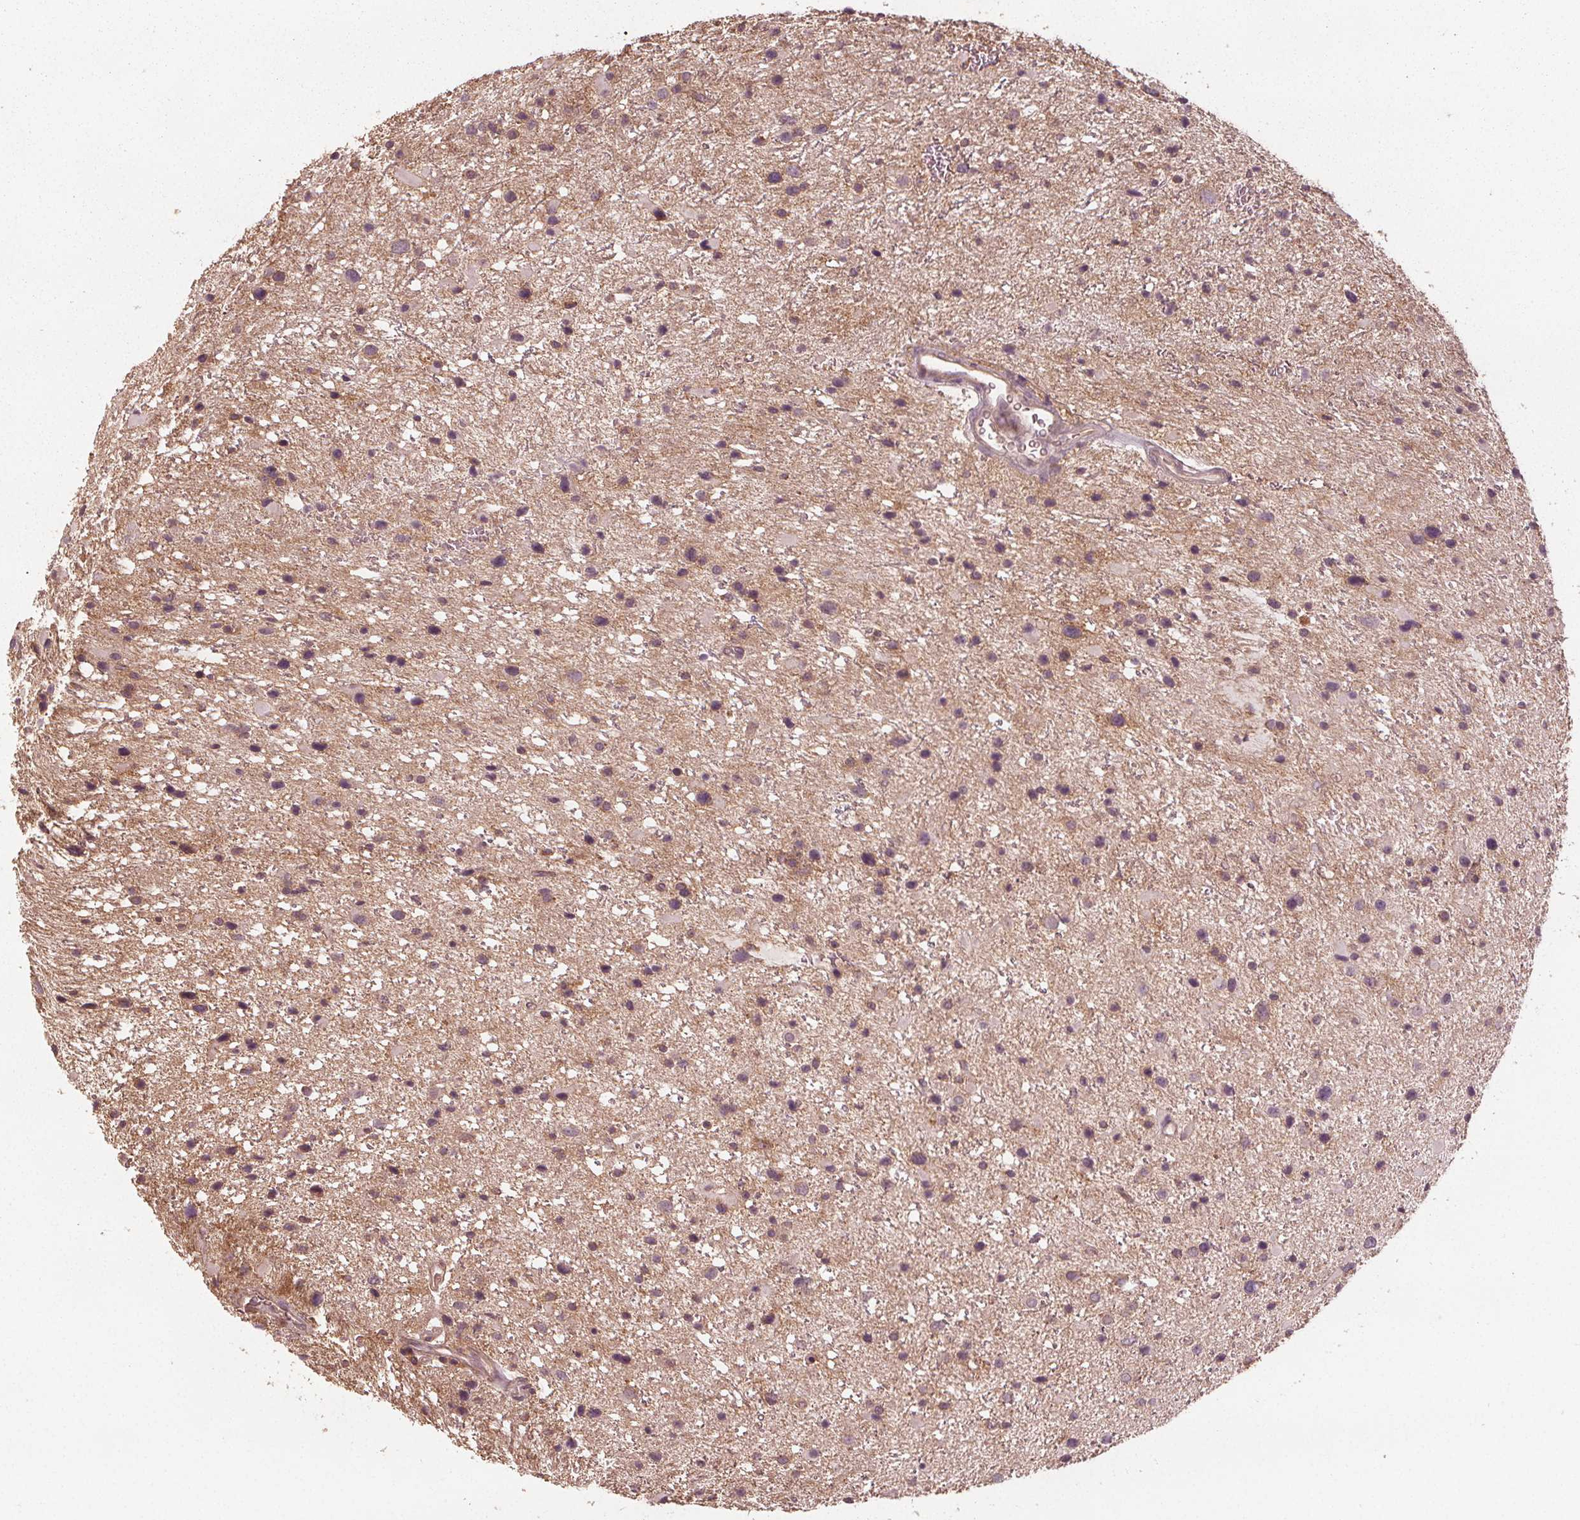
{"staining": {"intensity": "weak", "quantity": "<25%", "location": "cytoplasmic/membranous"}, "tissue": "glioma", "cell_type": "Tumor cells", "image_type": "cancer", "snomed": [{"axis": "morphology", "description": "Glioma, malignant, Low grade"}, {"axis": "topography", "description": "Brain"}], "caption": "The photomicrograph shows no significant positivity in tumor cells of malignant low-grade glioma.", "gene": "GNB2", "patient": {"sex": "female", "age": 32}}